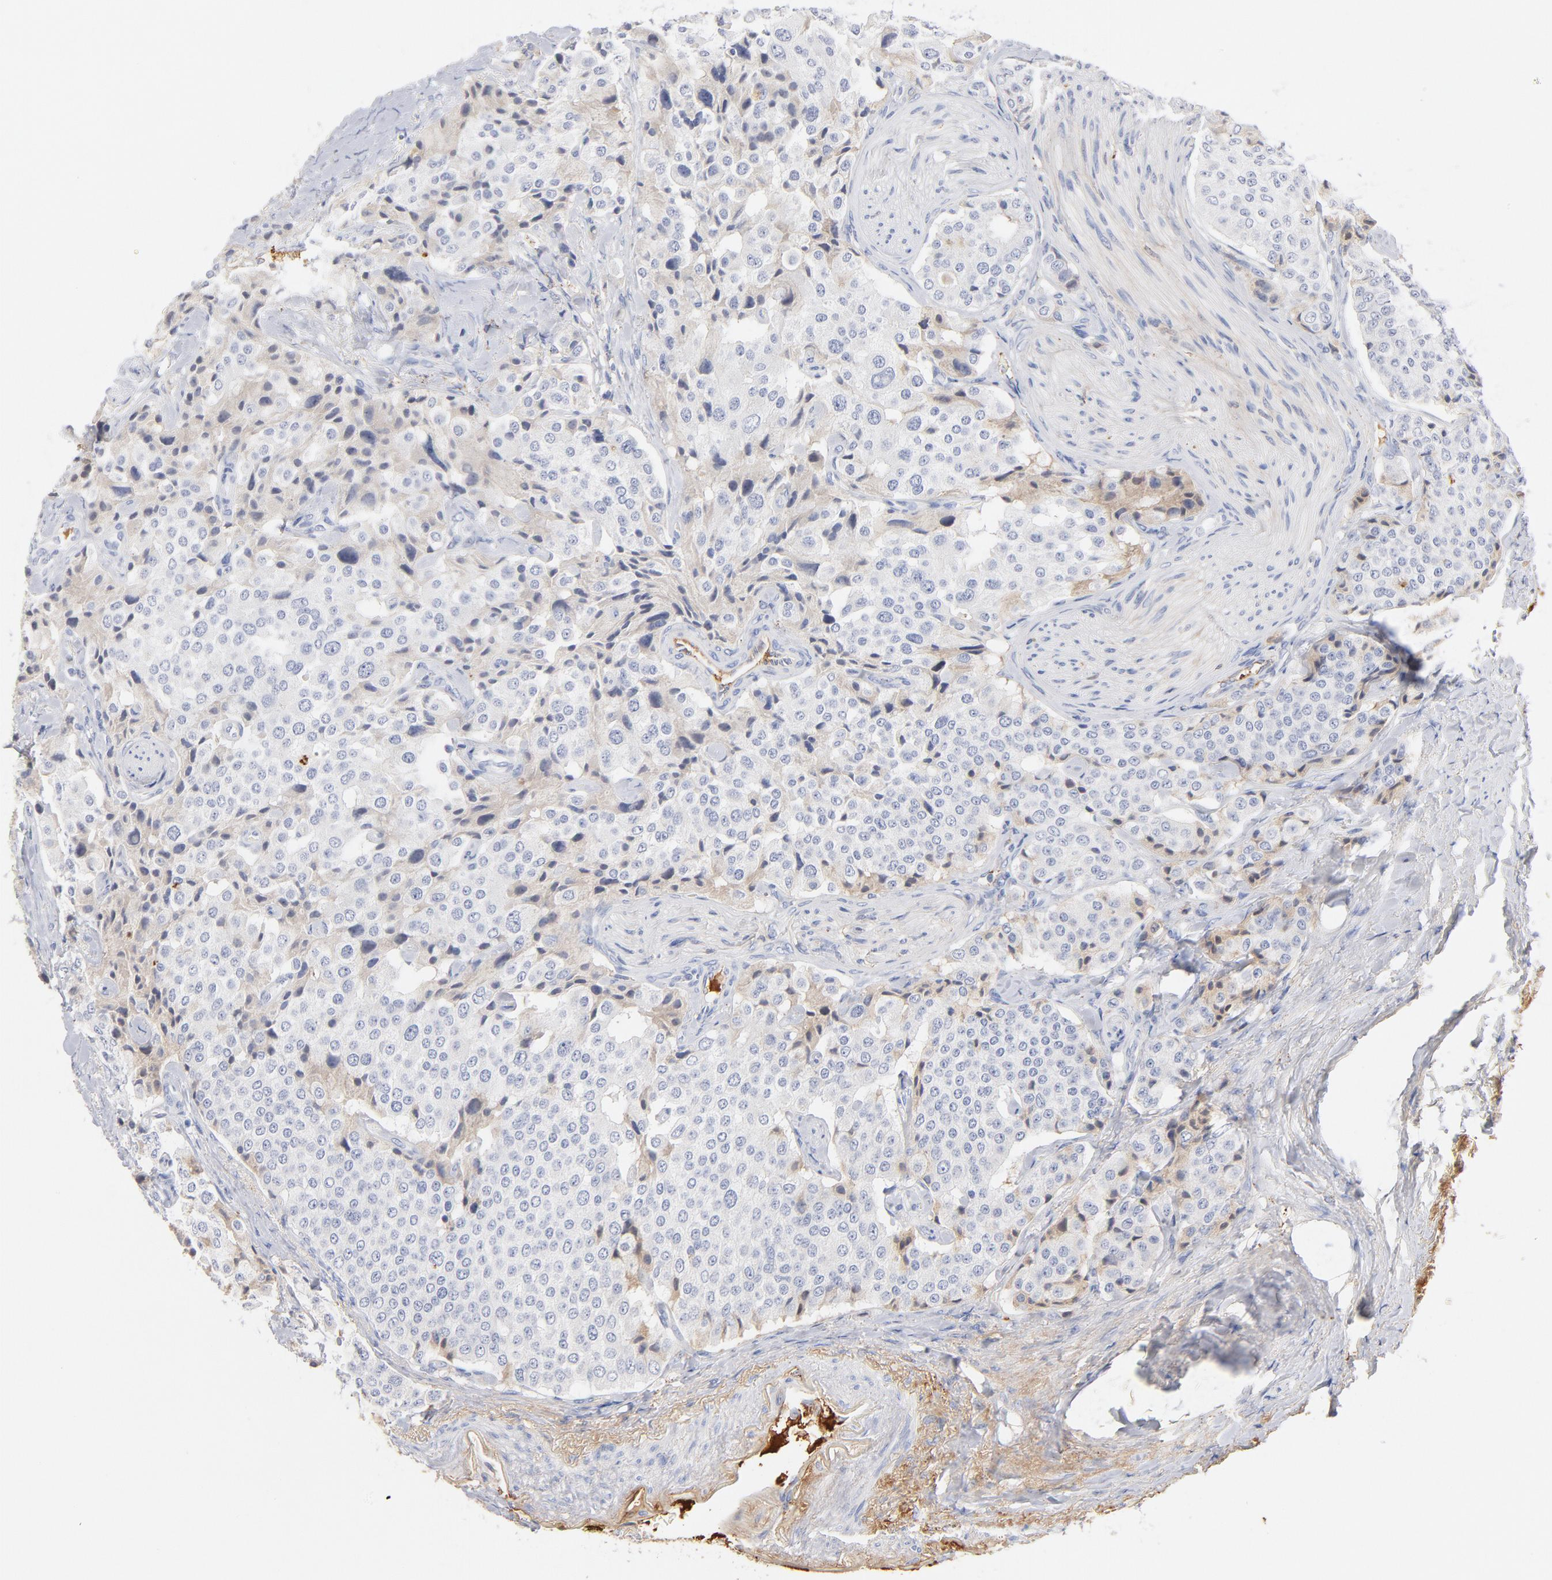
{"staining": {"intensity": "negative", "quantity": "none", "location": "none"}, "tissue": "carcinoid", "cell_type": "Tumor cells", "image_type": "cancer", "snomed": [{"axis": "morphology", "description": "Carcinoid, malignant, NOS"}, {"axis": "topography", "description": "Colon"}], "caption": "Tumor cells show no significant protein staining in carcinoid (malignant).", "gene": "C3", "patient": {"sex": "female", "age": 61}}